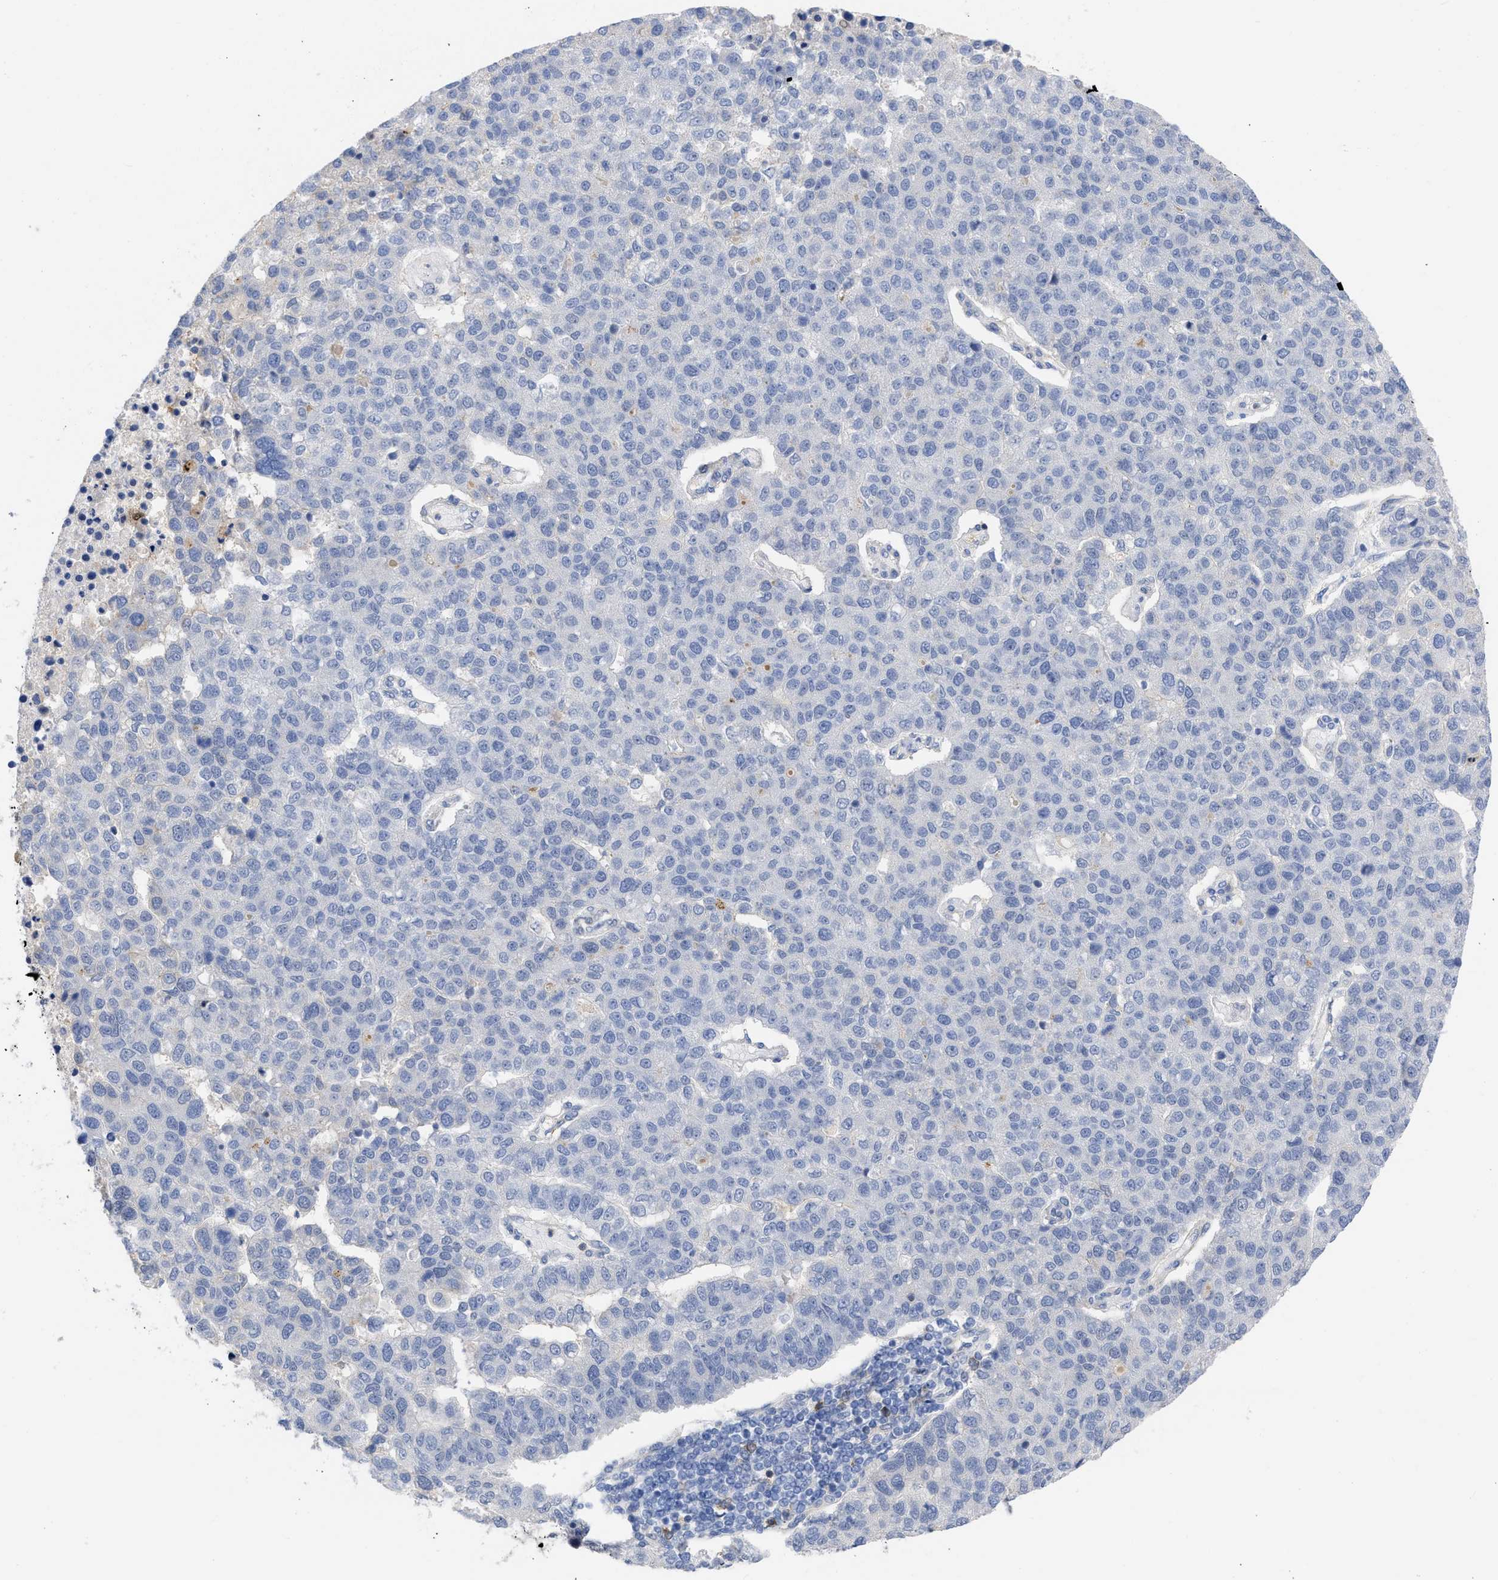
{"staining": {"intensity": "negative", "quantity": "none", "location": "none"}, "tissue": "pancreatic cancer", "cell_type": "Tumor cells", "image_type": "cancer", "snomed": [{"axis": "morphology", "description": "Adenocarcinoma, NOS"}, {"axis": "topography", "description": "Pancreas"}], "caption": "This is an immunohistochemistry image of pancreatic adenocarcinoma. There is no staining in tumor cells.", "gene": "THRA", "patient": {"sex": "female", "age": 61}}